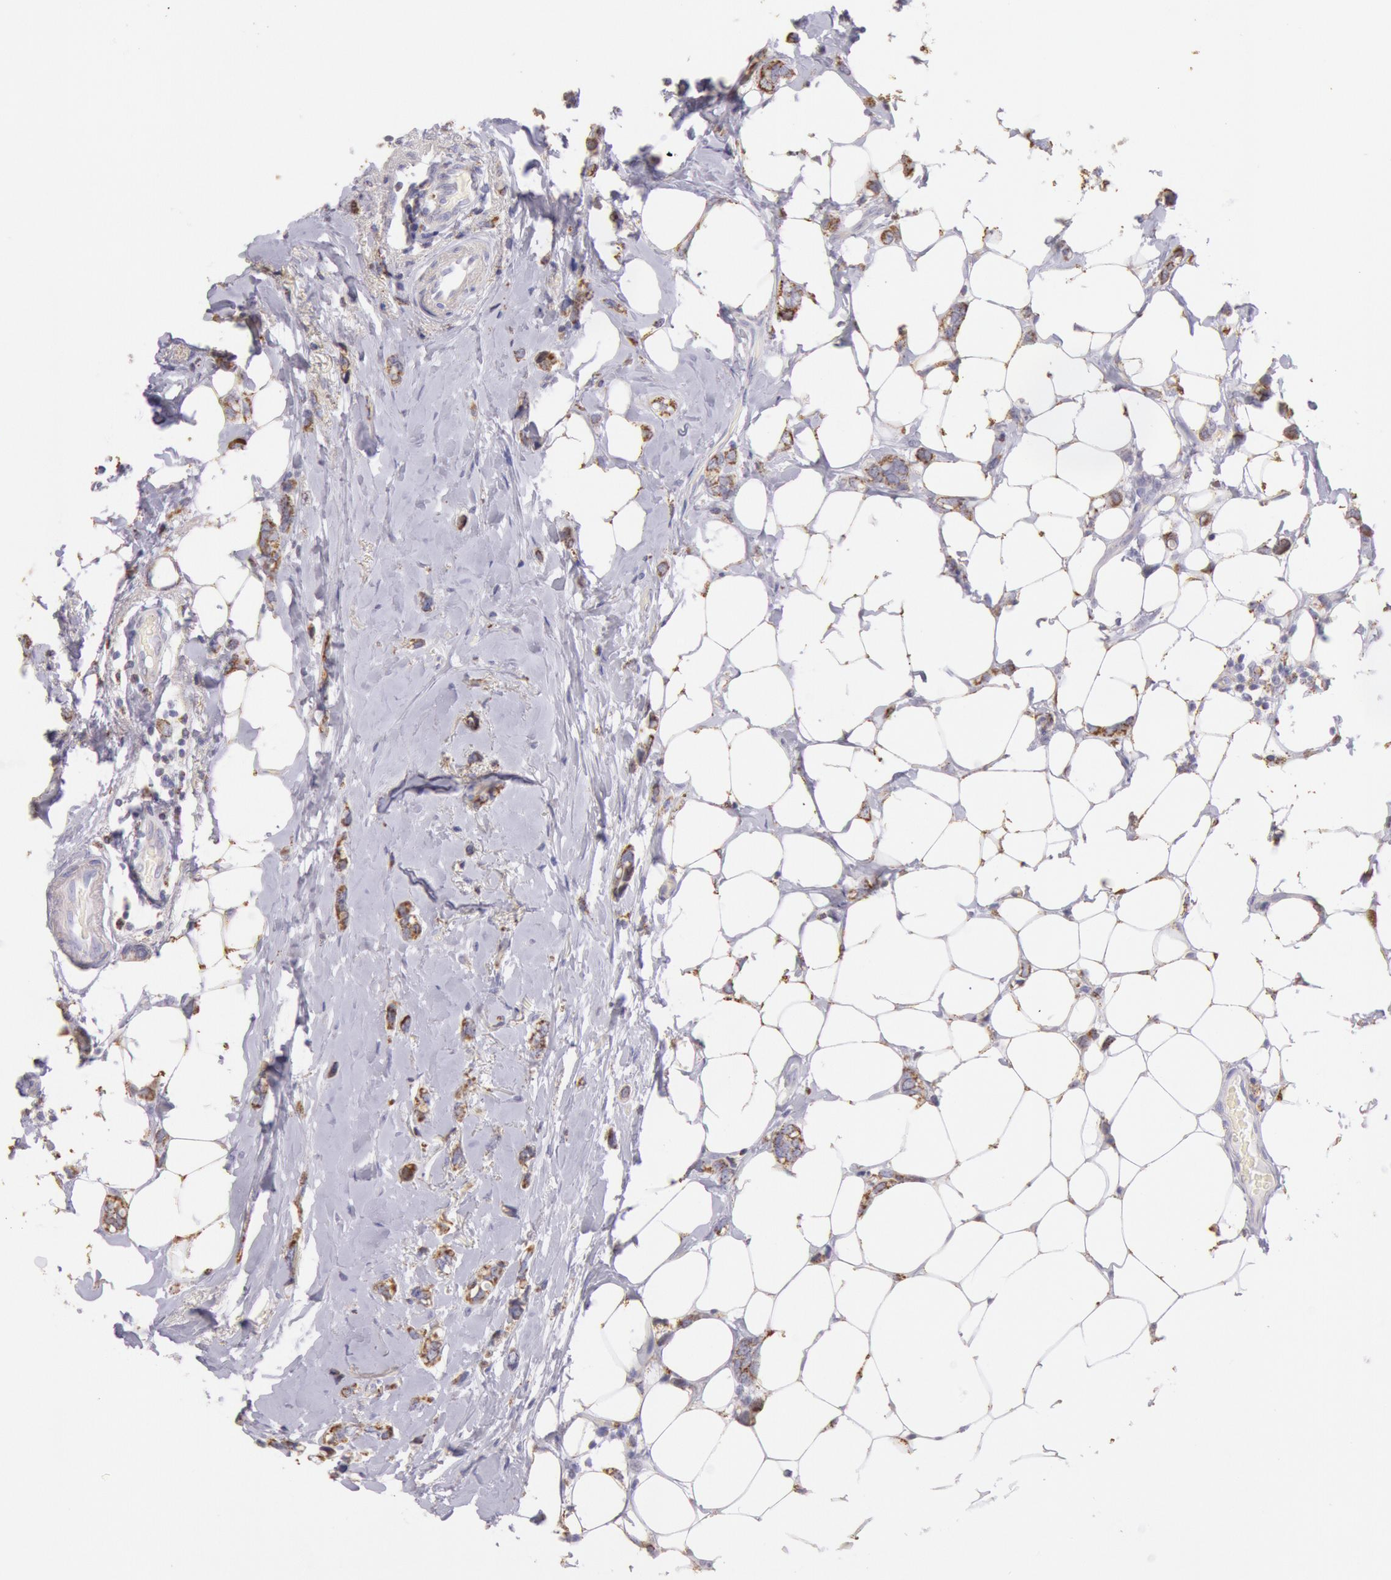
{"staining": {"intensity": "strong", "quantity": ">75%", "location": "cytoplasmic/membranous"}, "tissue": "breast cancer", "cell_type": "Tumor cells", "image_type": "cancer", "snomed": [{"axis": "morphology", "description": "Duct carcinoma"}, {"axis": "topography", "description": "Breast"}], "caption": "Brown immunohistochemical staining in breast infiltrating ductal carcinoma reveals strong cytoplasmic/membranous positivity in approximately >75% of tumor cells.", "gene": "FRMD6", "patient": {"sex": "female", "age": 72}}